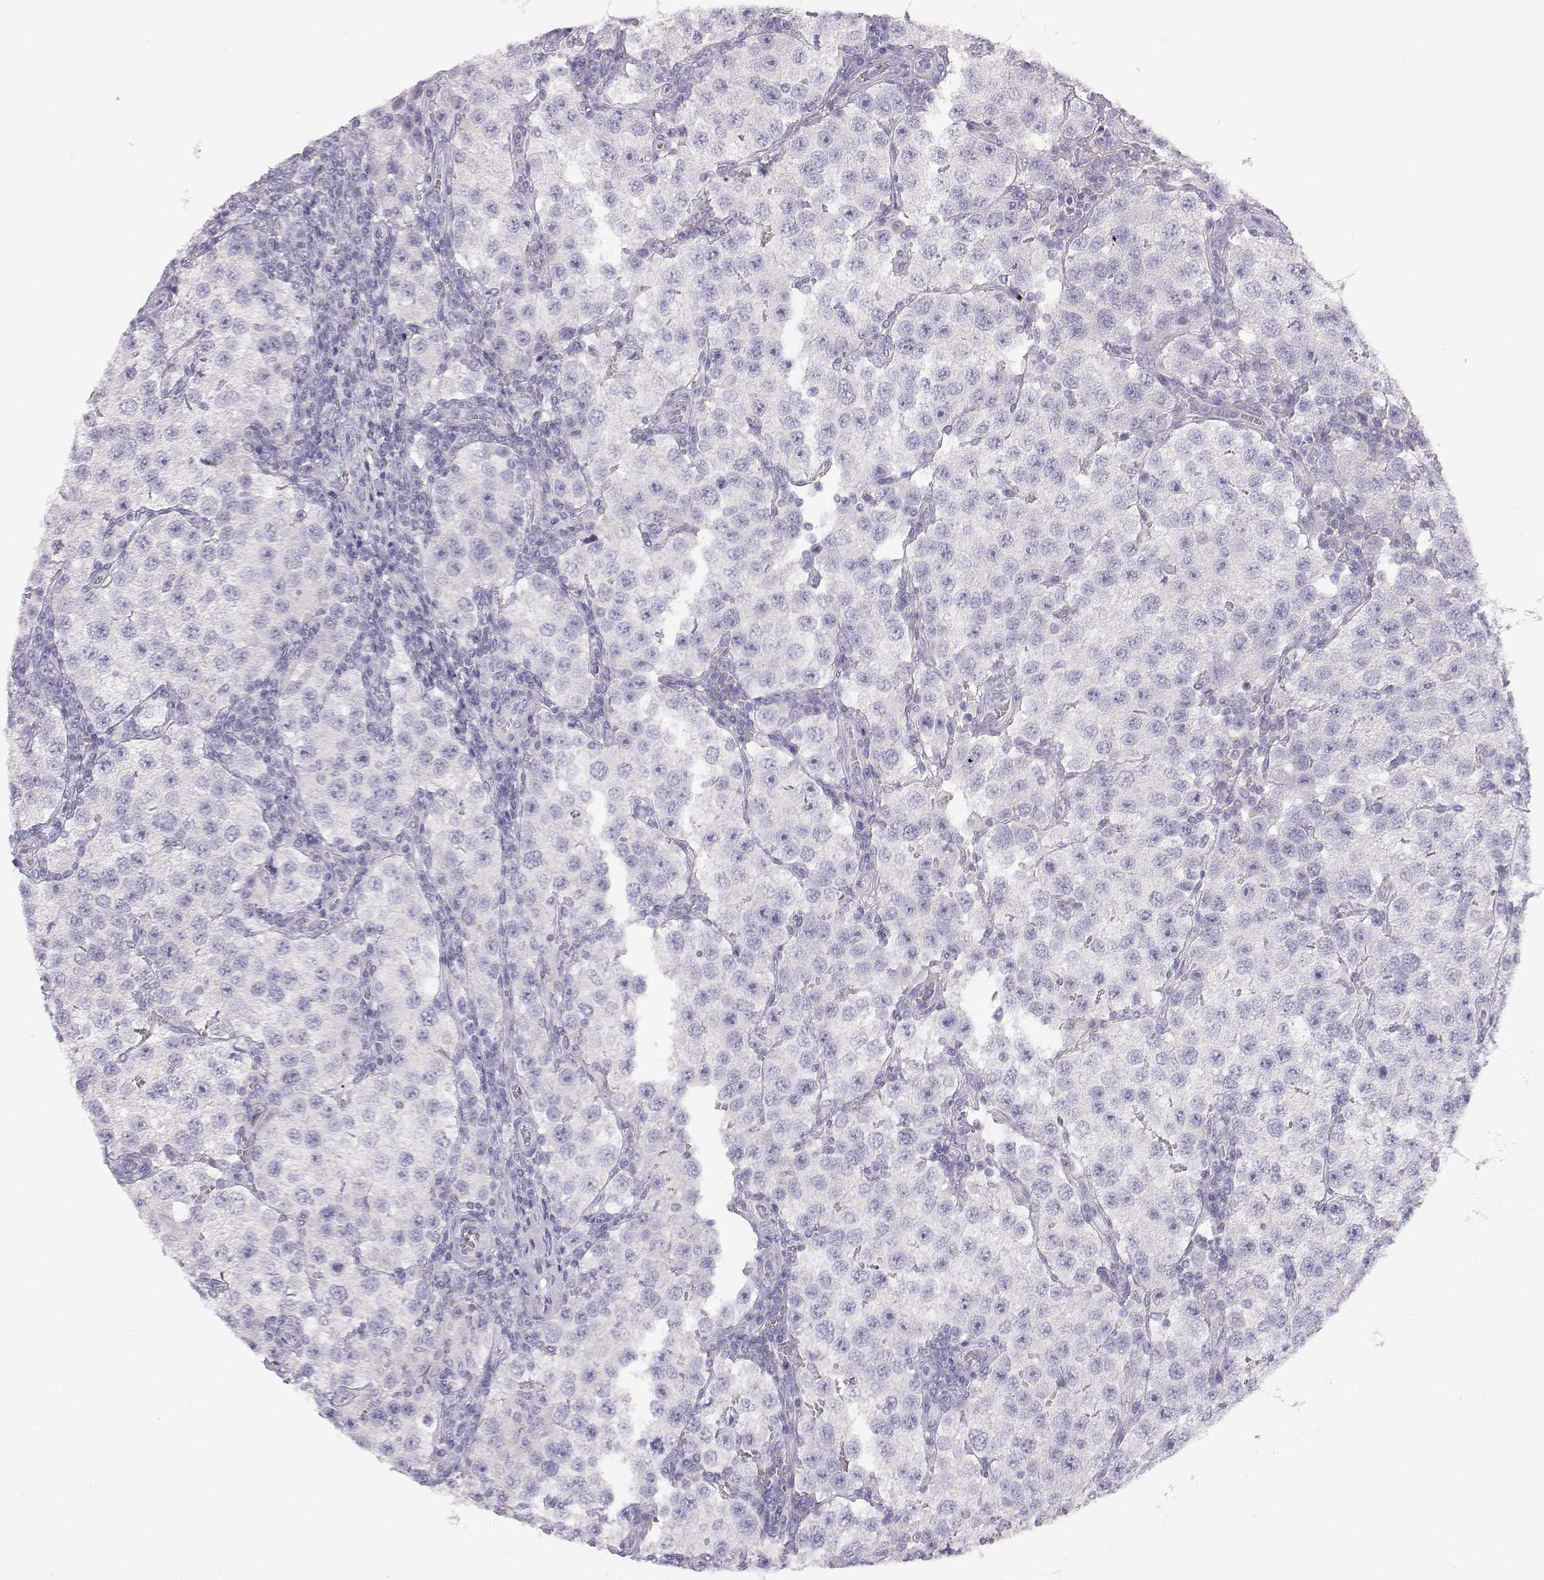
{"staining": {"intensity": "negative", "quantity": "none", "location": "none"}, "tissue": "testis cancer", "cell_type": "Tumor cells", "image_type": "cancer", "snomed": [{"axis": "morphology", "description": "Seminoma, NOS"}, {"axis": "topography", "description": "Testis"}], "caption": "Histopathology image shows no protein staining in tumor cells of seminoma (testis) tissue.", "gene": "GPR174", "patient": {"sex": "male", "age": 37}}